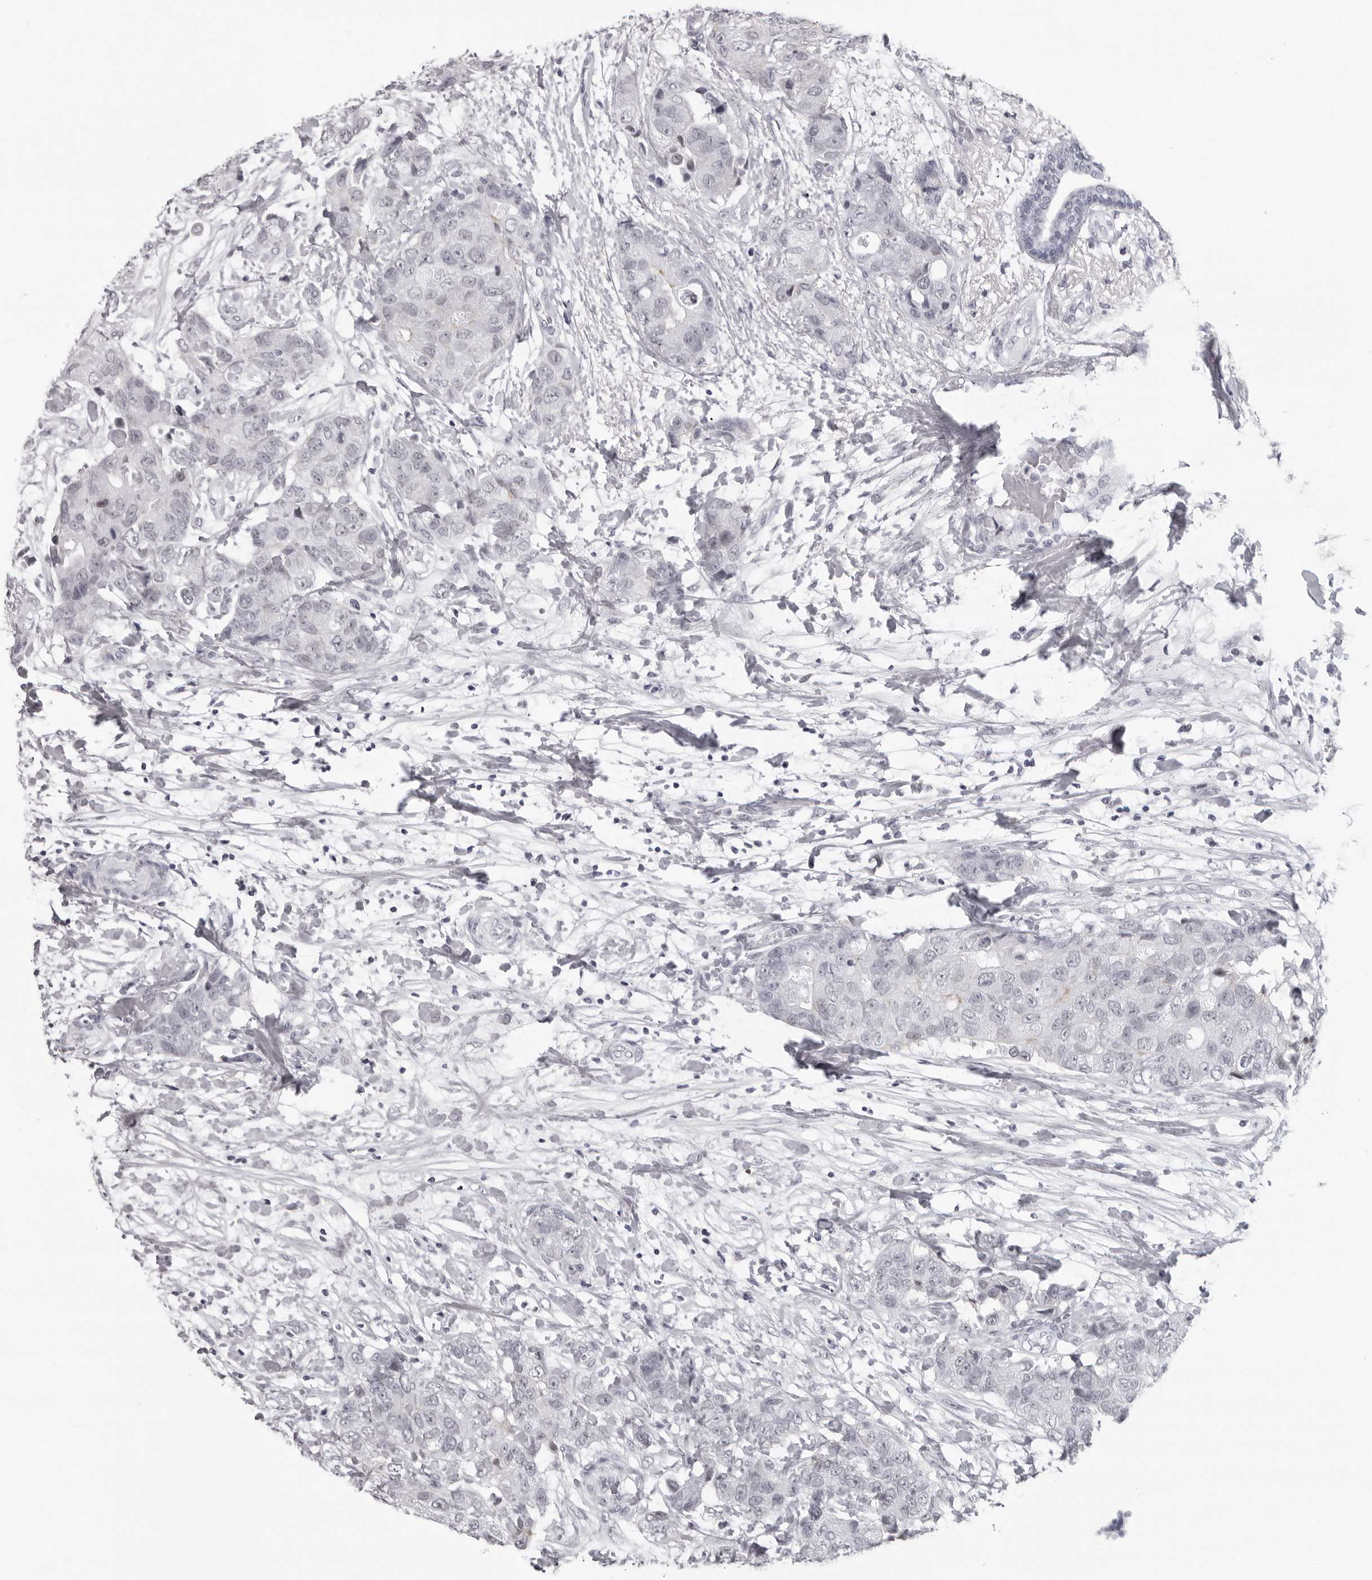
{"staining": {"intensity": "negative", "quantity": "none", "location": "none"}, "tissue": "breast cancer", "cell_type": "Tumor cells", "image_type": "cancer", "snomed": [{"axis": "morphology", "description": "Duct carcinoma"}, {"axis": "topography", "description": "Breast"}], "caption": "High power microscopy histopathology image of an immunohistochemistry photomicrograph of breast cancer, revealing no significant staining in tumor cells. (DAB (3,3'-diaminobenzidine) immunohistochemistry visualized using brightfield microscopy, high magnification).", "gene": "ESPN", "patient": {"sex": "female", "age": 62}}